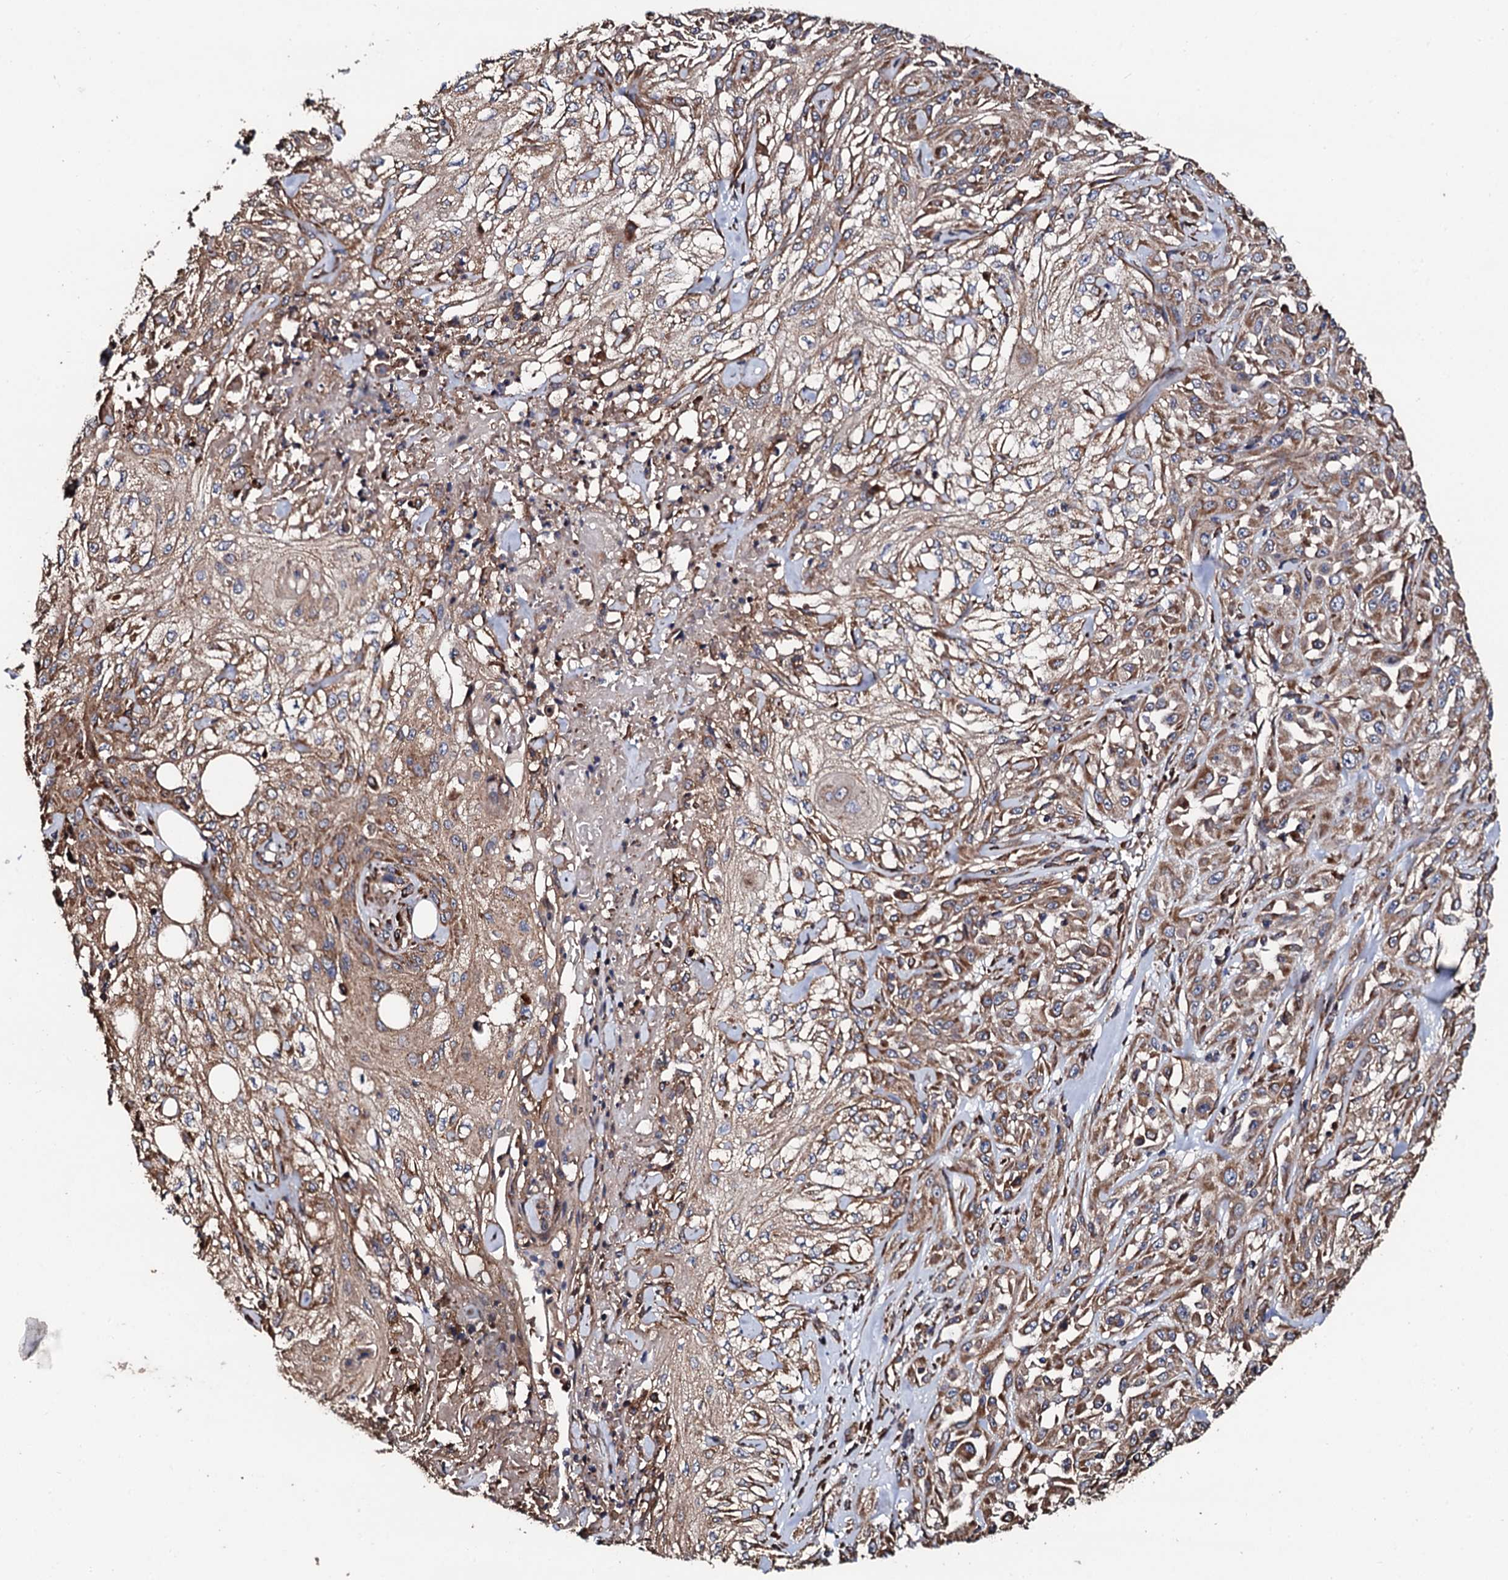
{"staining": {"intensity": "moderate", "quantity": ">75%", "location": "cytoplasmic/membranous"}, "tissue": "skin cancer", "cell_type": "Tumor cells", "image_type": "cancer", "snomed": [{"axis": "morphology", "description": "Squamous cell carcinoma, NOS"}, {"axis": "morphology", "description": "Squamous cell carcinoma, metastatic, NOS"}, {"axis": "topography", "description": "Skin"}, {"axis": "topography", "description": "Lymph node"}], "caption": "Immunohistochemistry (IHC) of human squamous cell carcinoma (skin) displays medium levels of moderate cytoplasmic/membranous expression in approximately >75% of tumor cells. (Brightfield microscopy of DAB IHC at high magnification).", "gene": "CKAP5", "patient": {"sex": "male", "age": 75}}